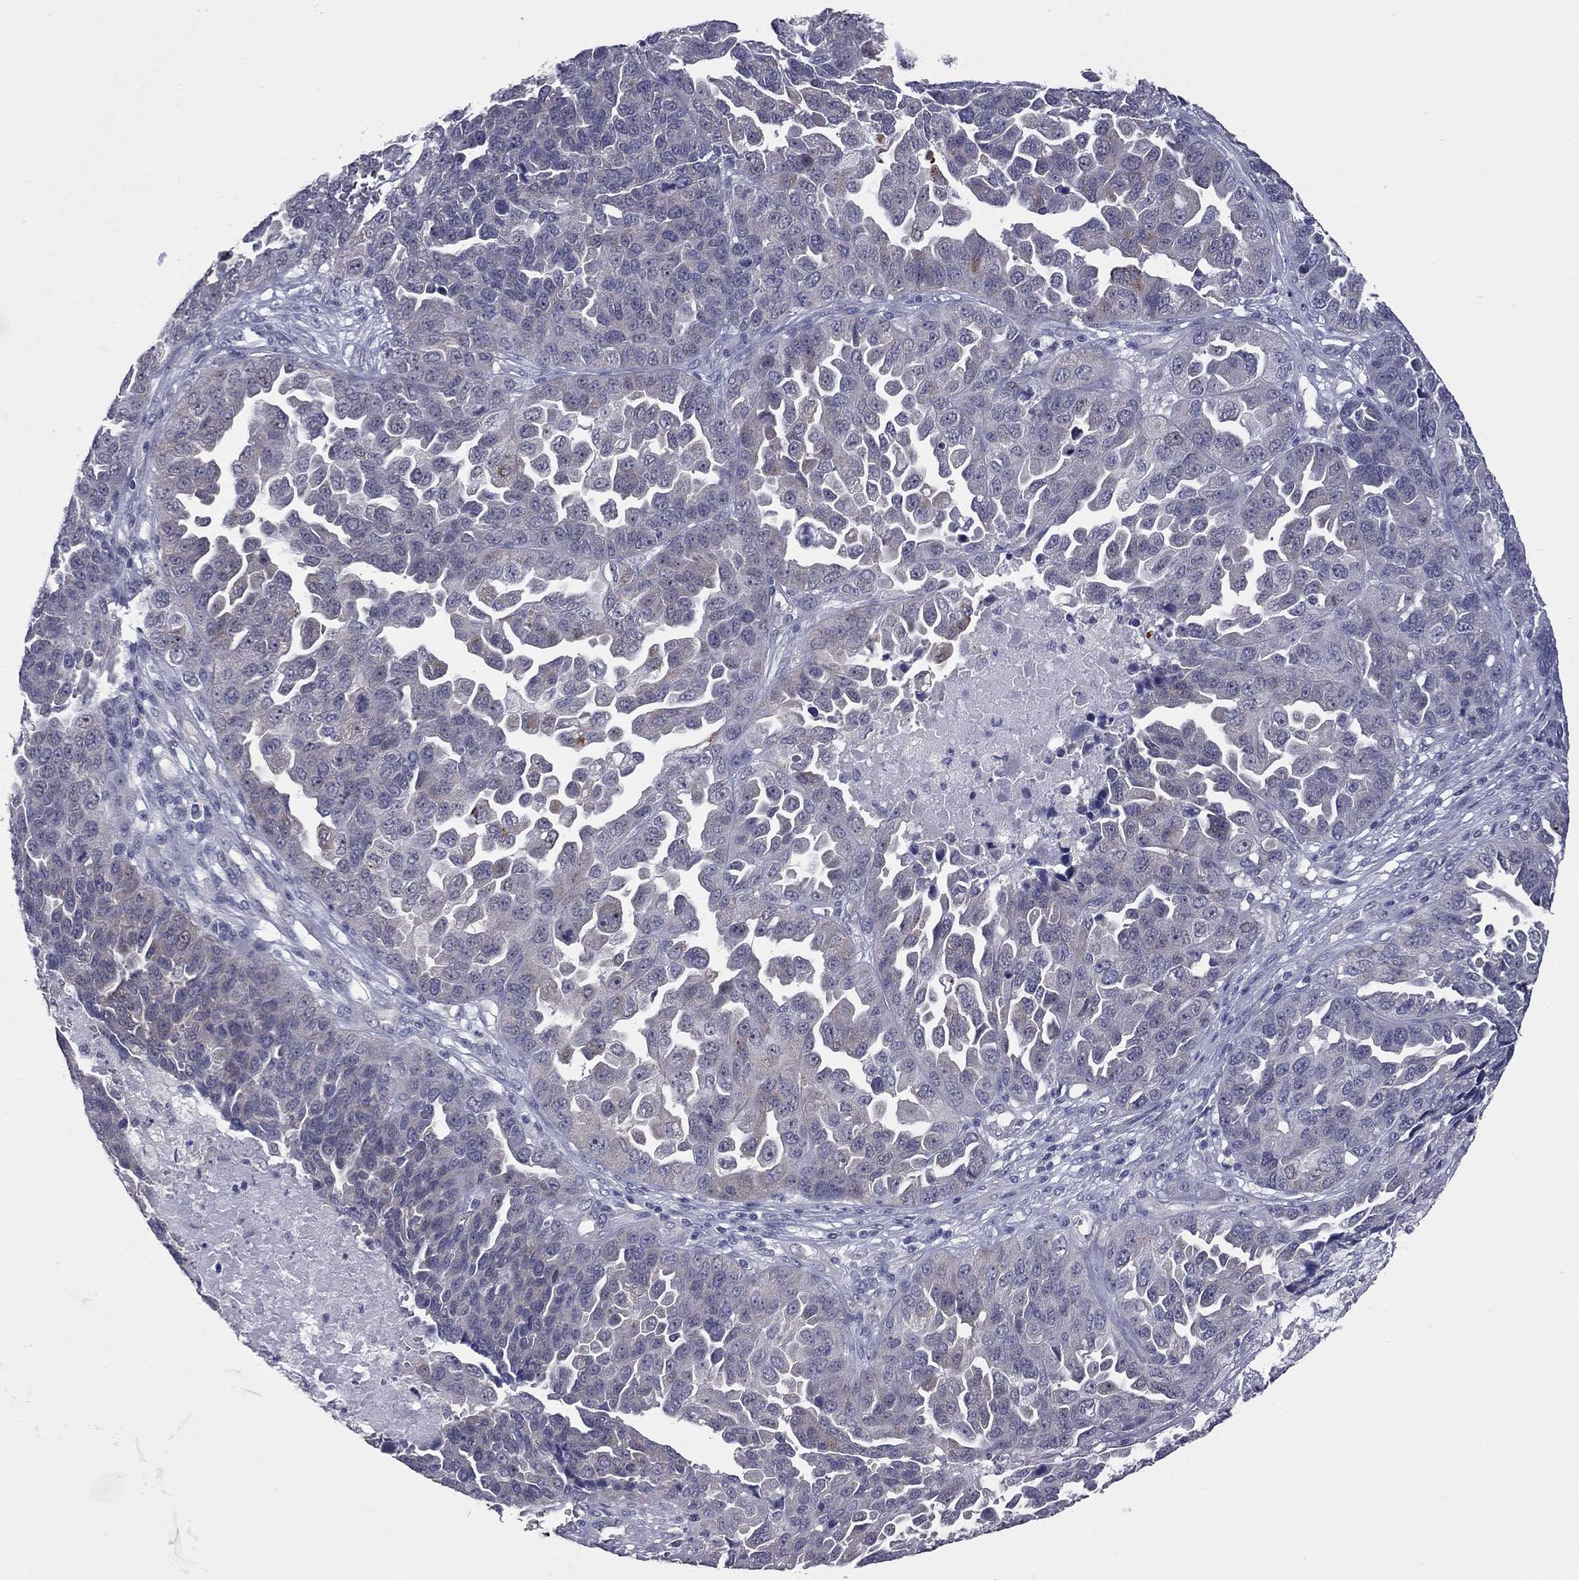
{"staining": {"intensity": "moderate", "quantity": "<25%", "location": "cytoplasmic/membranous"}, "tissue": "ovarian cancer", "cell_type": "Tumor cells", "image_type": "cancer", "snomed": [{"axis": "morphology", "description": "Cystadenocarcinoma, serous, NOS"}, {"axis": "topography", "description": "Ovary"}], "caption": "Brown immunohistochemical staining in ovarian serous cystadenocarcinoma displays moderate cytoplasmic/membranous expression in approximately <25% of tumor cells. (DAB (3,3'-diaminobenzidine) = brown stain, brightfield microscopy at high magnification).", "gene": "SHOC2", "patient": {"sex": "female", "age": 87}}